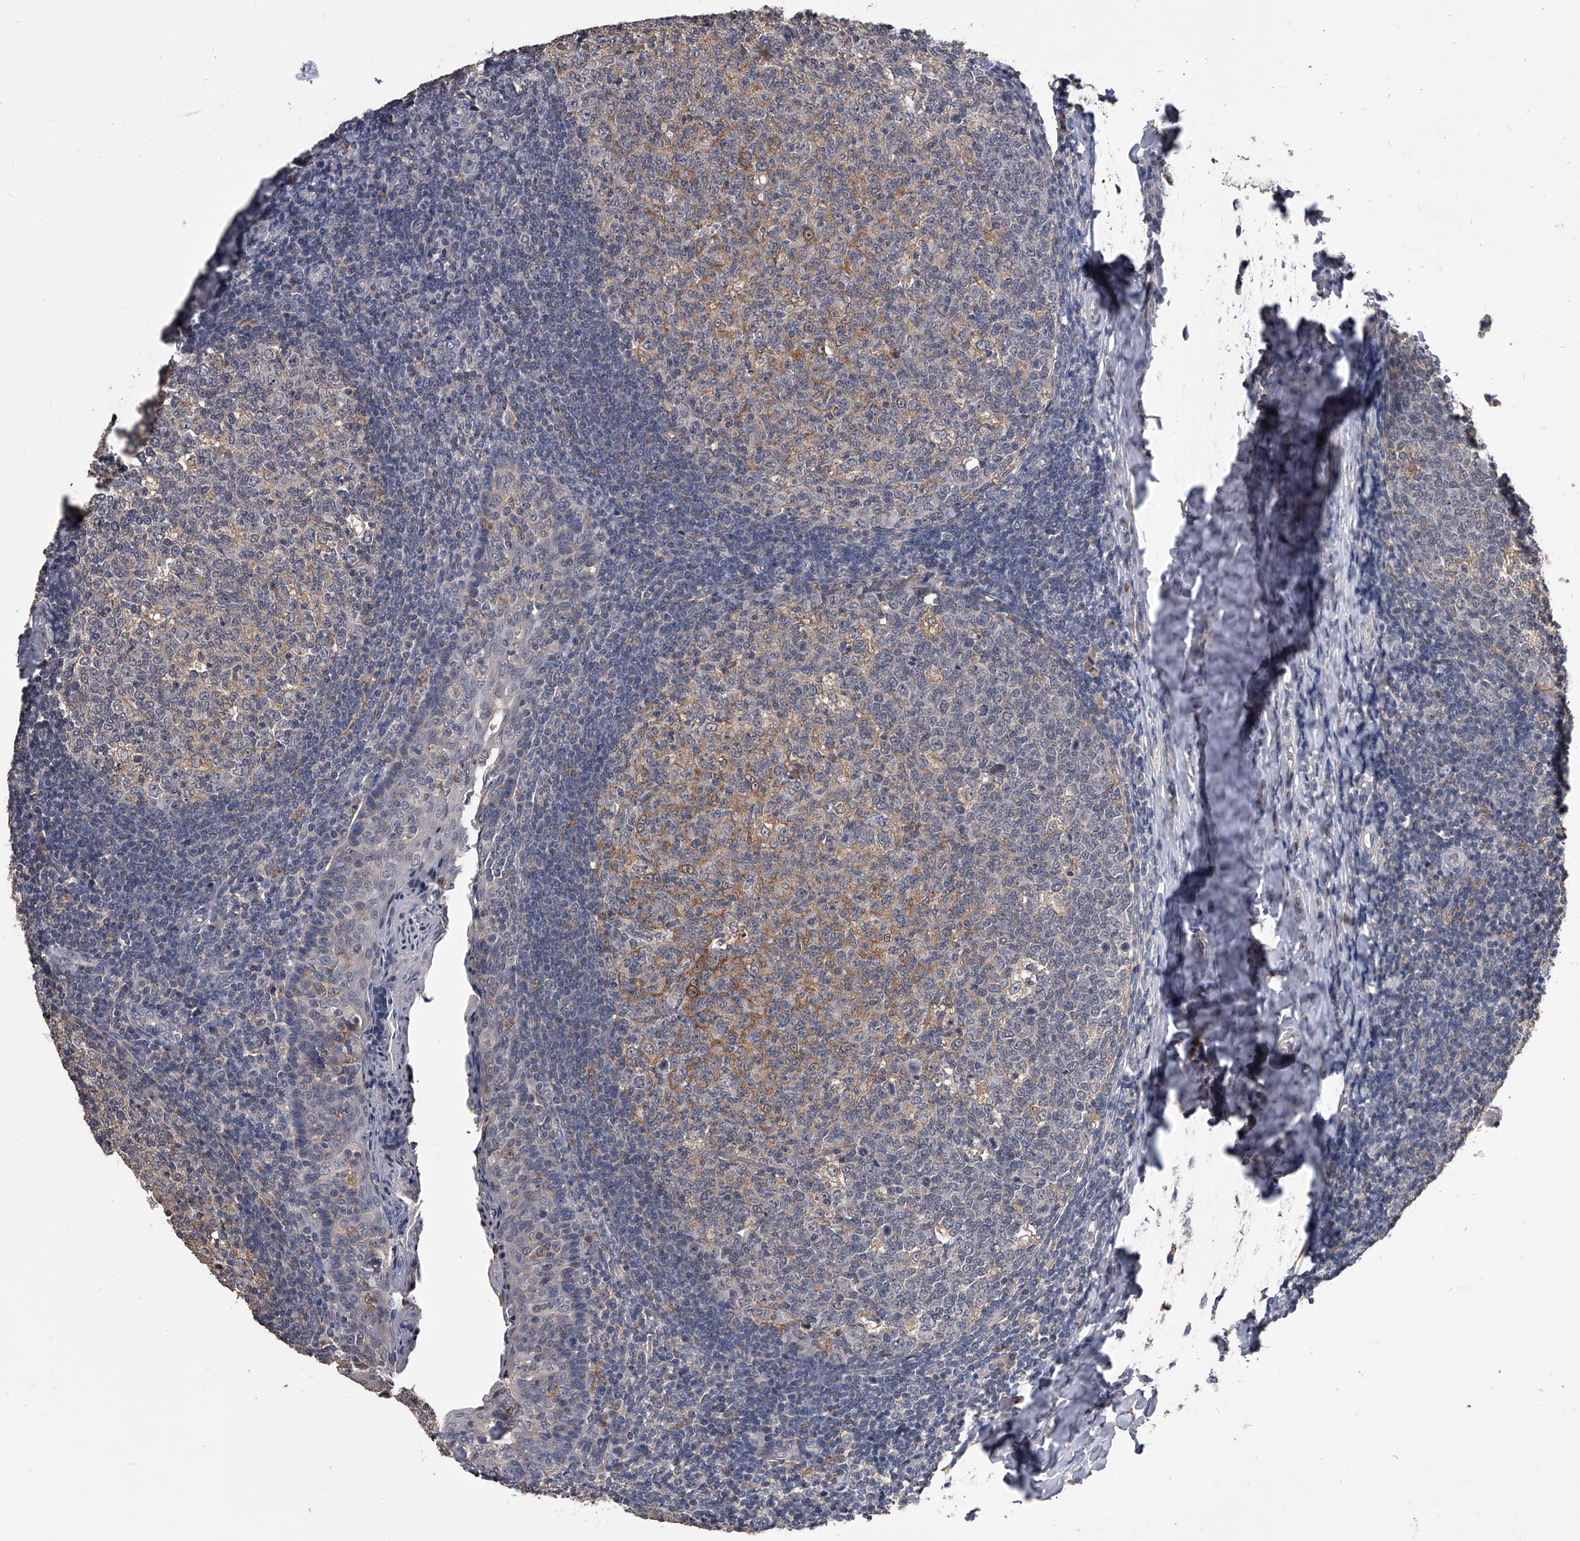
{"staining": {"intensity": "moderate", "quantity": "<25%", "location": "cytoplasmic/membranous"}, "tissue": "tonsil", "cell_type": "Germinal center cells", "image_type": "normal", "snomed": [{"axis": "morphology", "description": "Normal tissue, NOS"}, {"axis": "topography", "description": "Tonsil"}], "caption": "Approximately <25% of germinal center cells in benign human tonsil reveal moderate cytoplasmic/membranous protein expression as visualized by brown immunohistochemical staining.", "gene": "MAP4K3", "patient": {"sex": "female", "age": 19}}